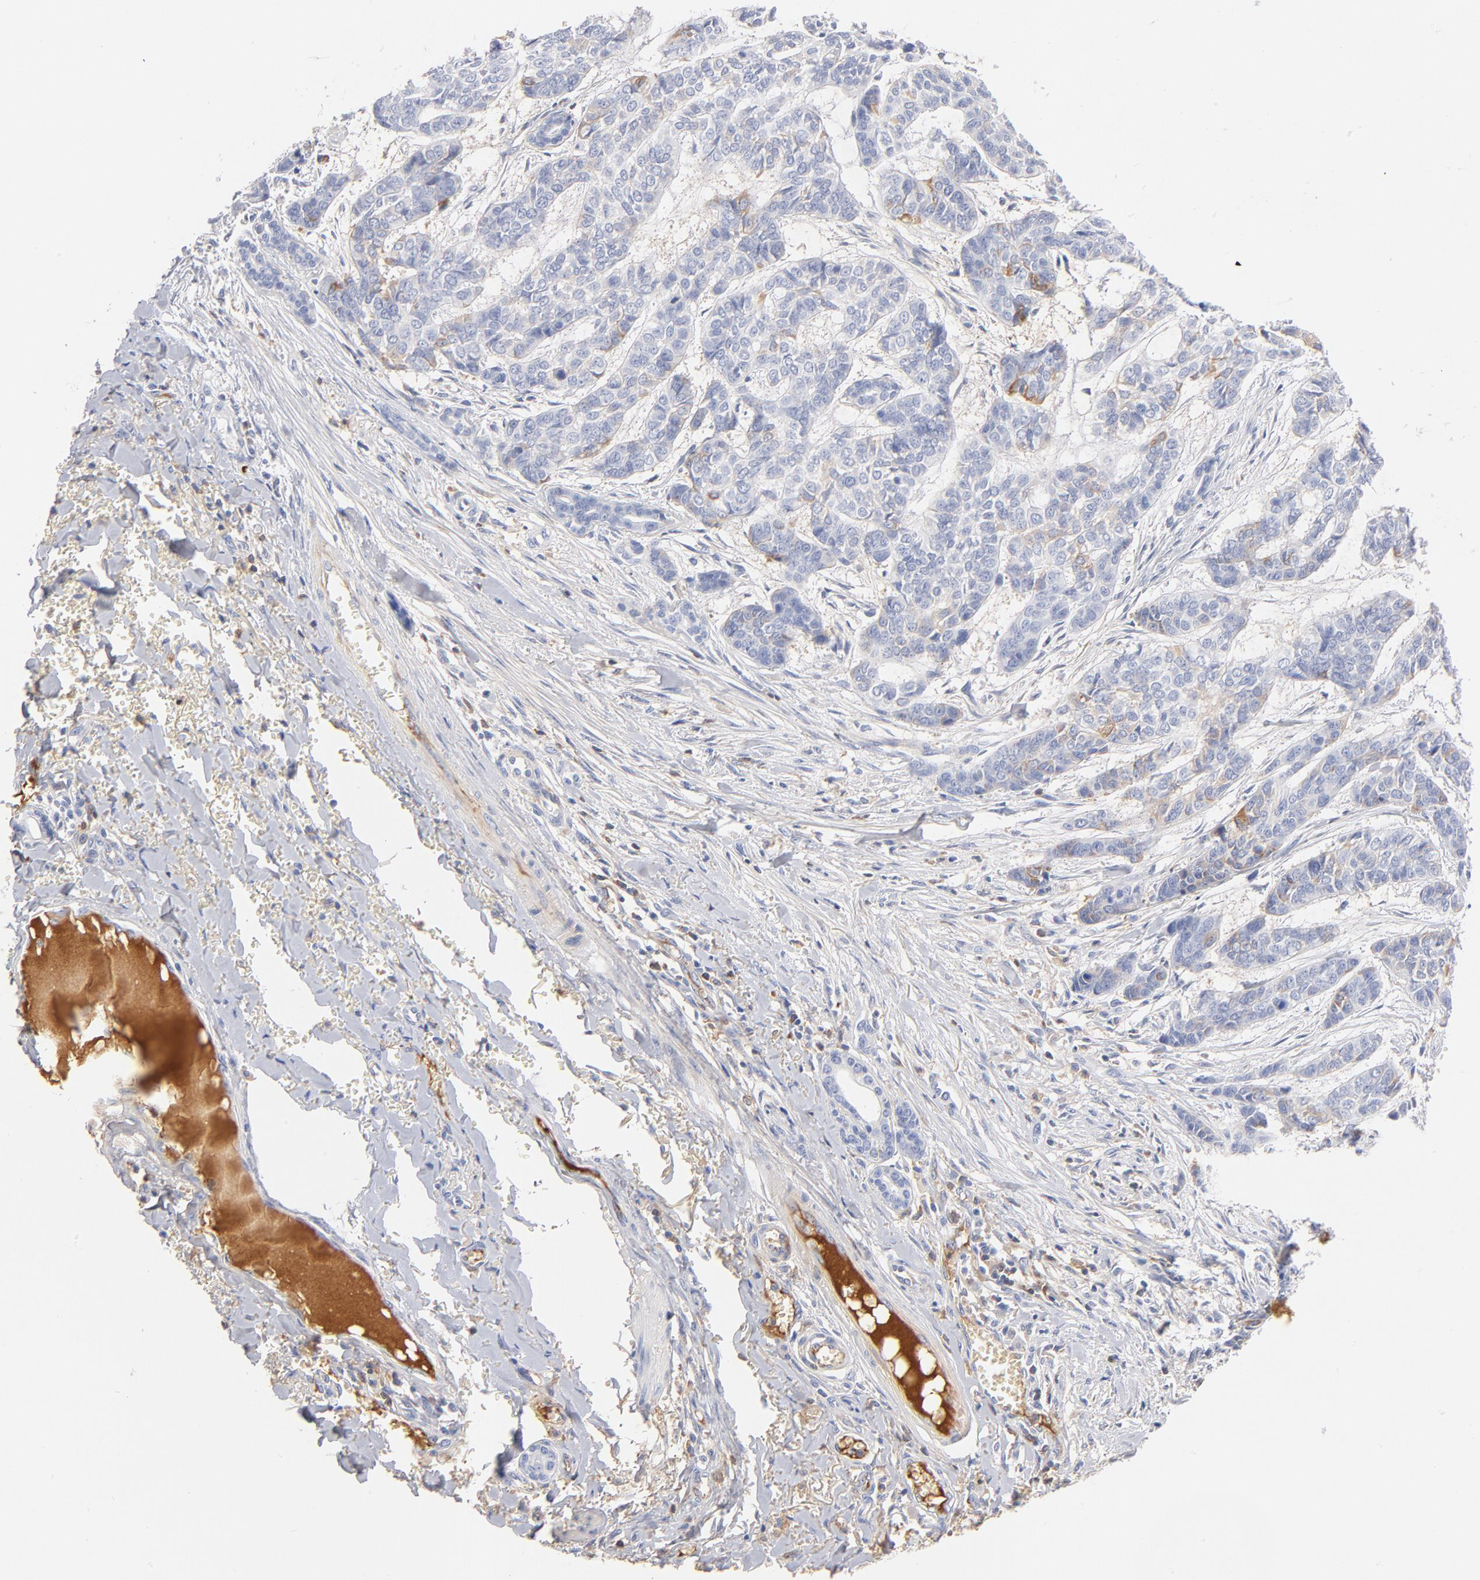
{"staining": {"intensity": "negative", "quantity": "none", "location": "none"}, "tissue": "skin cancer", "cell_type": "Tumor cells", "image_type": "cancer", "snomed": [{"axis": "morphology", "description": "Basal cell carcinoma"}, {"axis": "topography", "description": "Skin"}], "caption": "Skin basal cell carcinoma was stained to show a protein in brown. There is no significant staining in tumor cells. Nuclei are stained in blue.", "gene": "C3", "patient": {"sex": "female", "age": 64}}